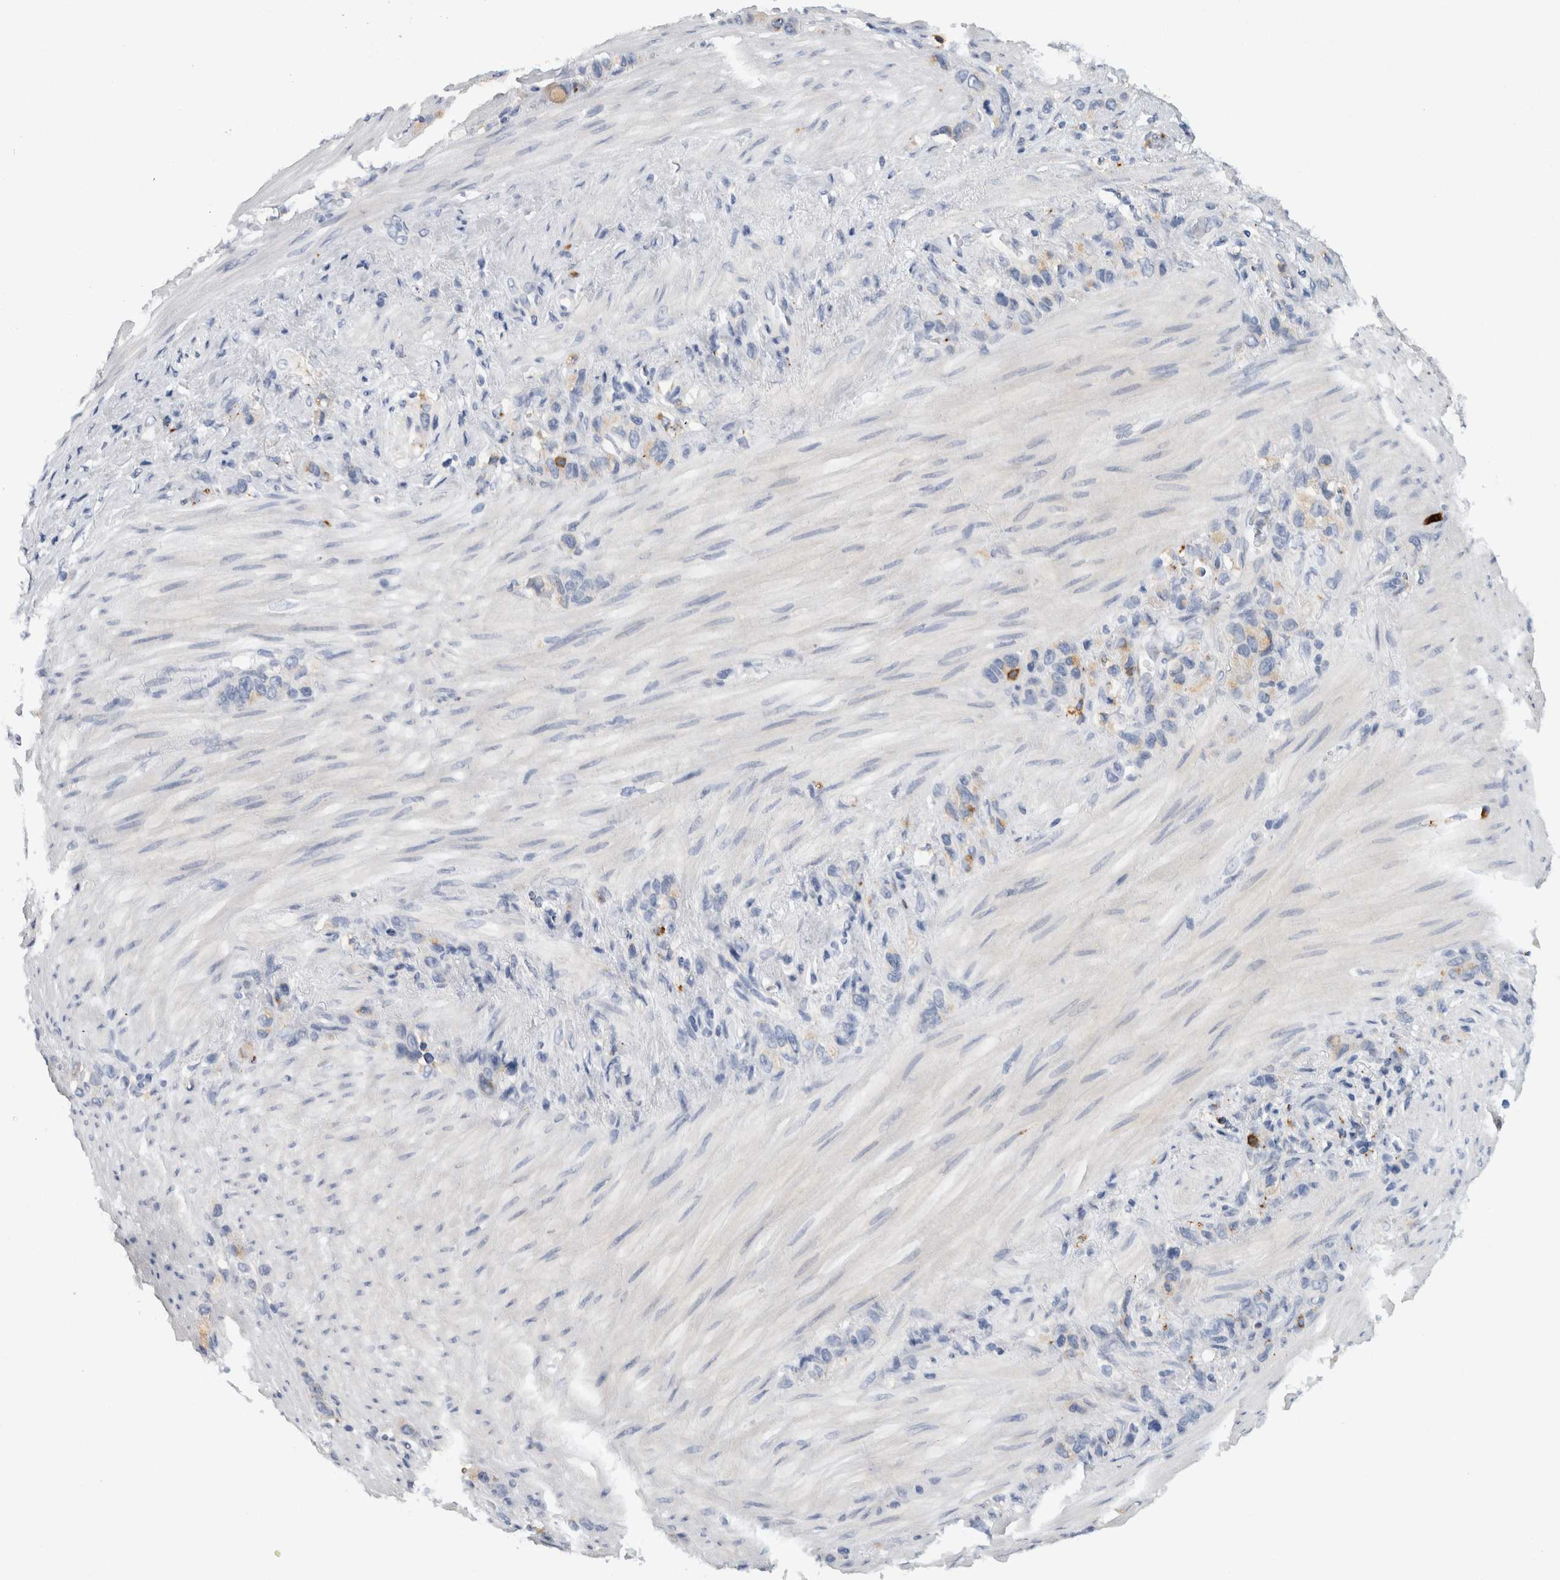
{"staining": {"intensity": "weak", "quantity": "<25%", "location": "cytoplasmic/membranous"}, "tissue": "stomach cancer", "cell_type": "Tumor cells", "image_type": "cancer", "snomed": [{"axis": "morphology", "description": "Adenocarcinoma, NOS"}, {"axis": "morphology", "description": "Adenocarcinoma, High grade"}, {"axis": "topography", "description": "Stomach, upper"}, {"axis": "topography", "description": "Stomach, lower"}], "caption": "Tumor cells are negative for brown protein staining in stomach cancer. (DAB IHC visualized using brightfield microscopy, high magnification).", "gene": "CD63", "patient": {"sex": "female", "age": 65}}